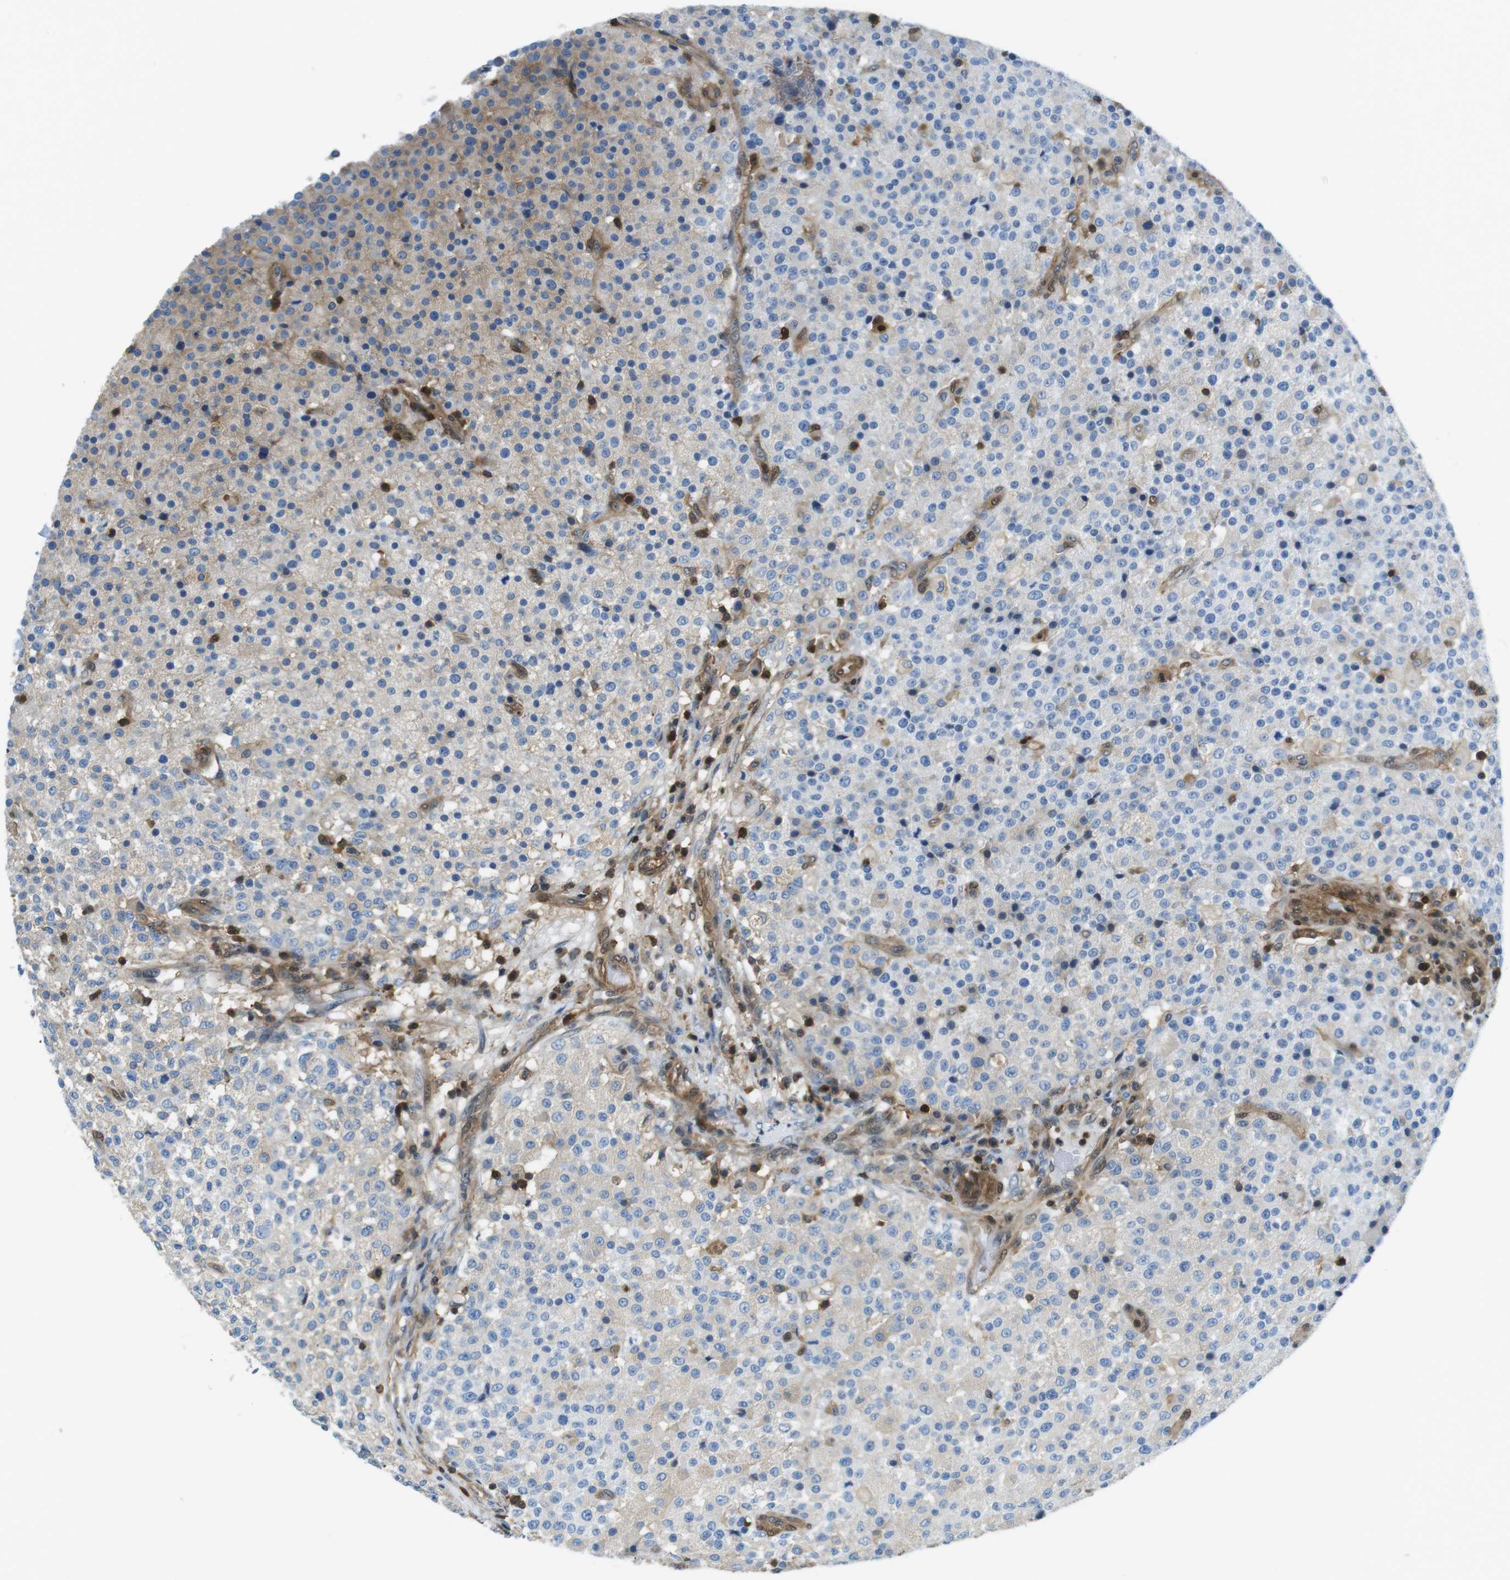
{"staining": {"intensity": "weak", "quantity": "25%-75%", "location": "cytoplasmic/membranous"}, "tissue": "testis cancer", "cell_type": "Tumor cells", "image_type": "cancer", "snomed": [{"axis": "morphology", "description": "Seminoma, NOS"}, {"axis": "topography", "description": "Testis"}], "caption": "Tumor cells reveal weak cytoplasmic/membranous staining in about 25%-75% of cells in seminoma (testis).", "gene": "TES", "patient": {"sex": "male", "age": 59}}